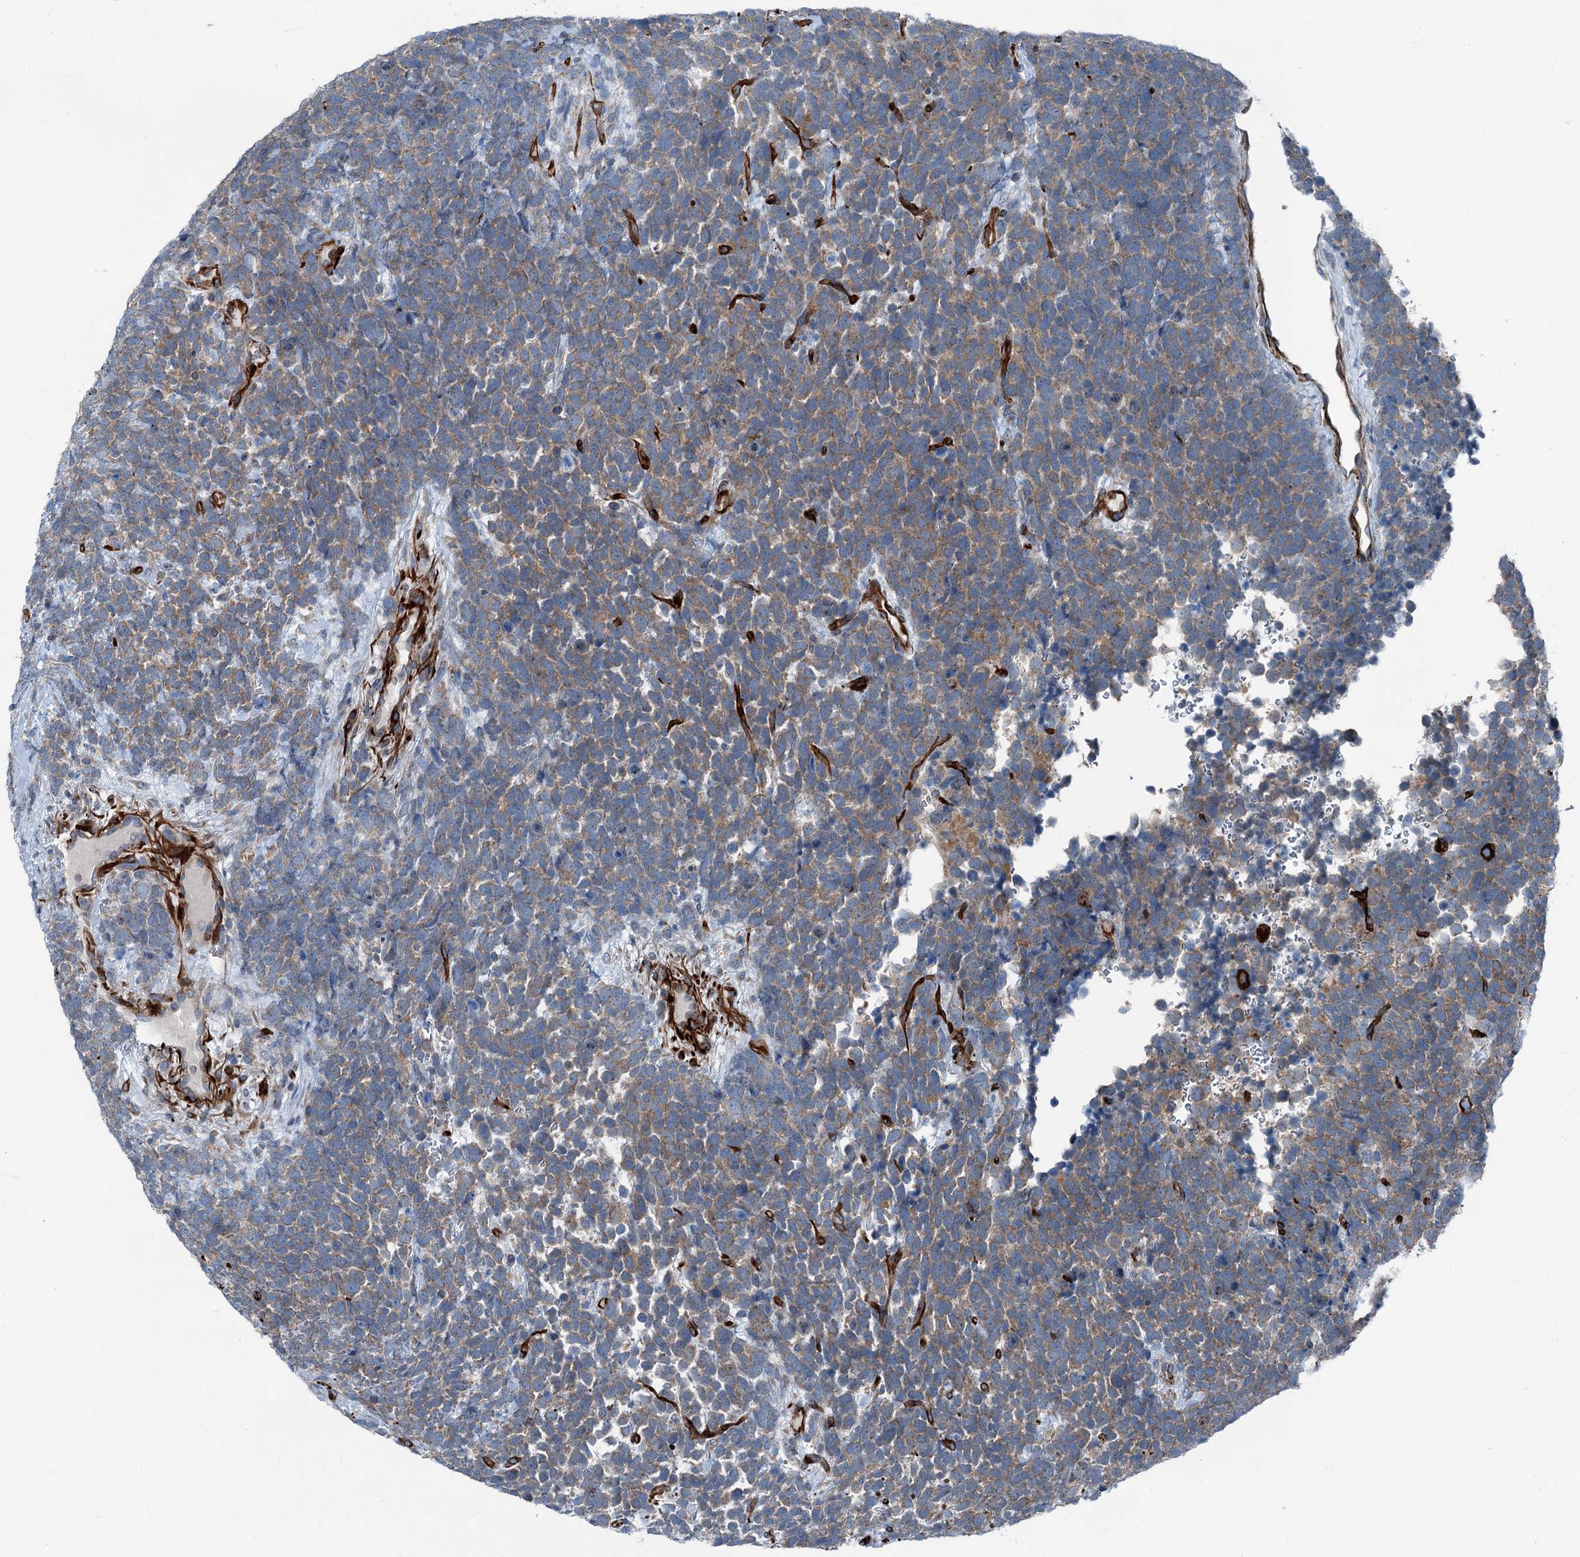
{"staining": {"intensity": "moderate", "quantity": ">75%", "location": "cytoplasmic/membranous"}, "tissue": "urothelial cancer", "cell_type": "Tumor cells", "image_type": "cancer", "snomed": [{"axis": "morphology", "description": "Urothelial carcinoma, High grade"}, {"axis": "topography", "description": "Urinary bladder"}], "caption": "Urothelial cancer stained with a protein marker exhibits moderate staining in tumor cells.", "gene": "AXL", "patient": {"sex": "female", "age": 82}}